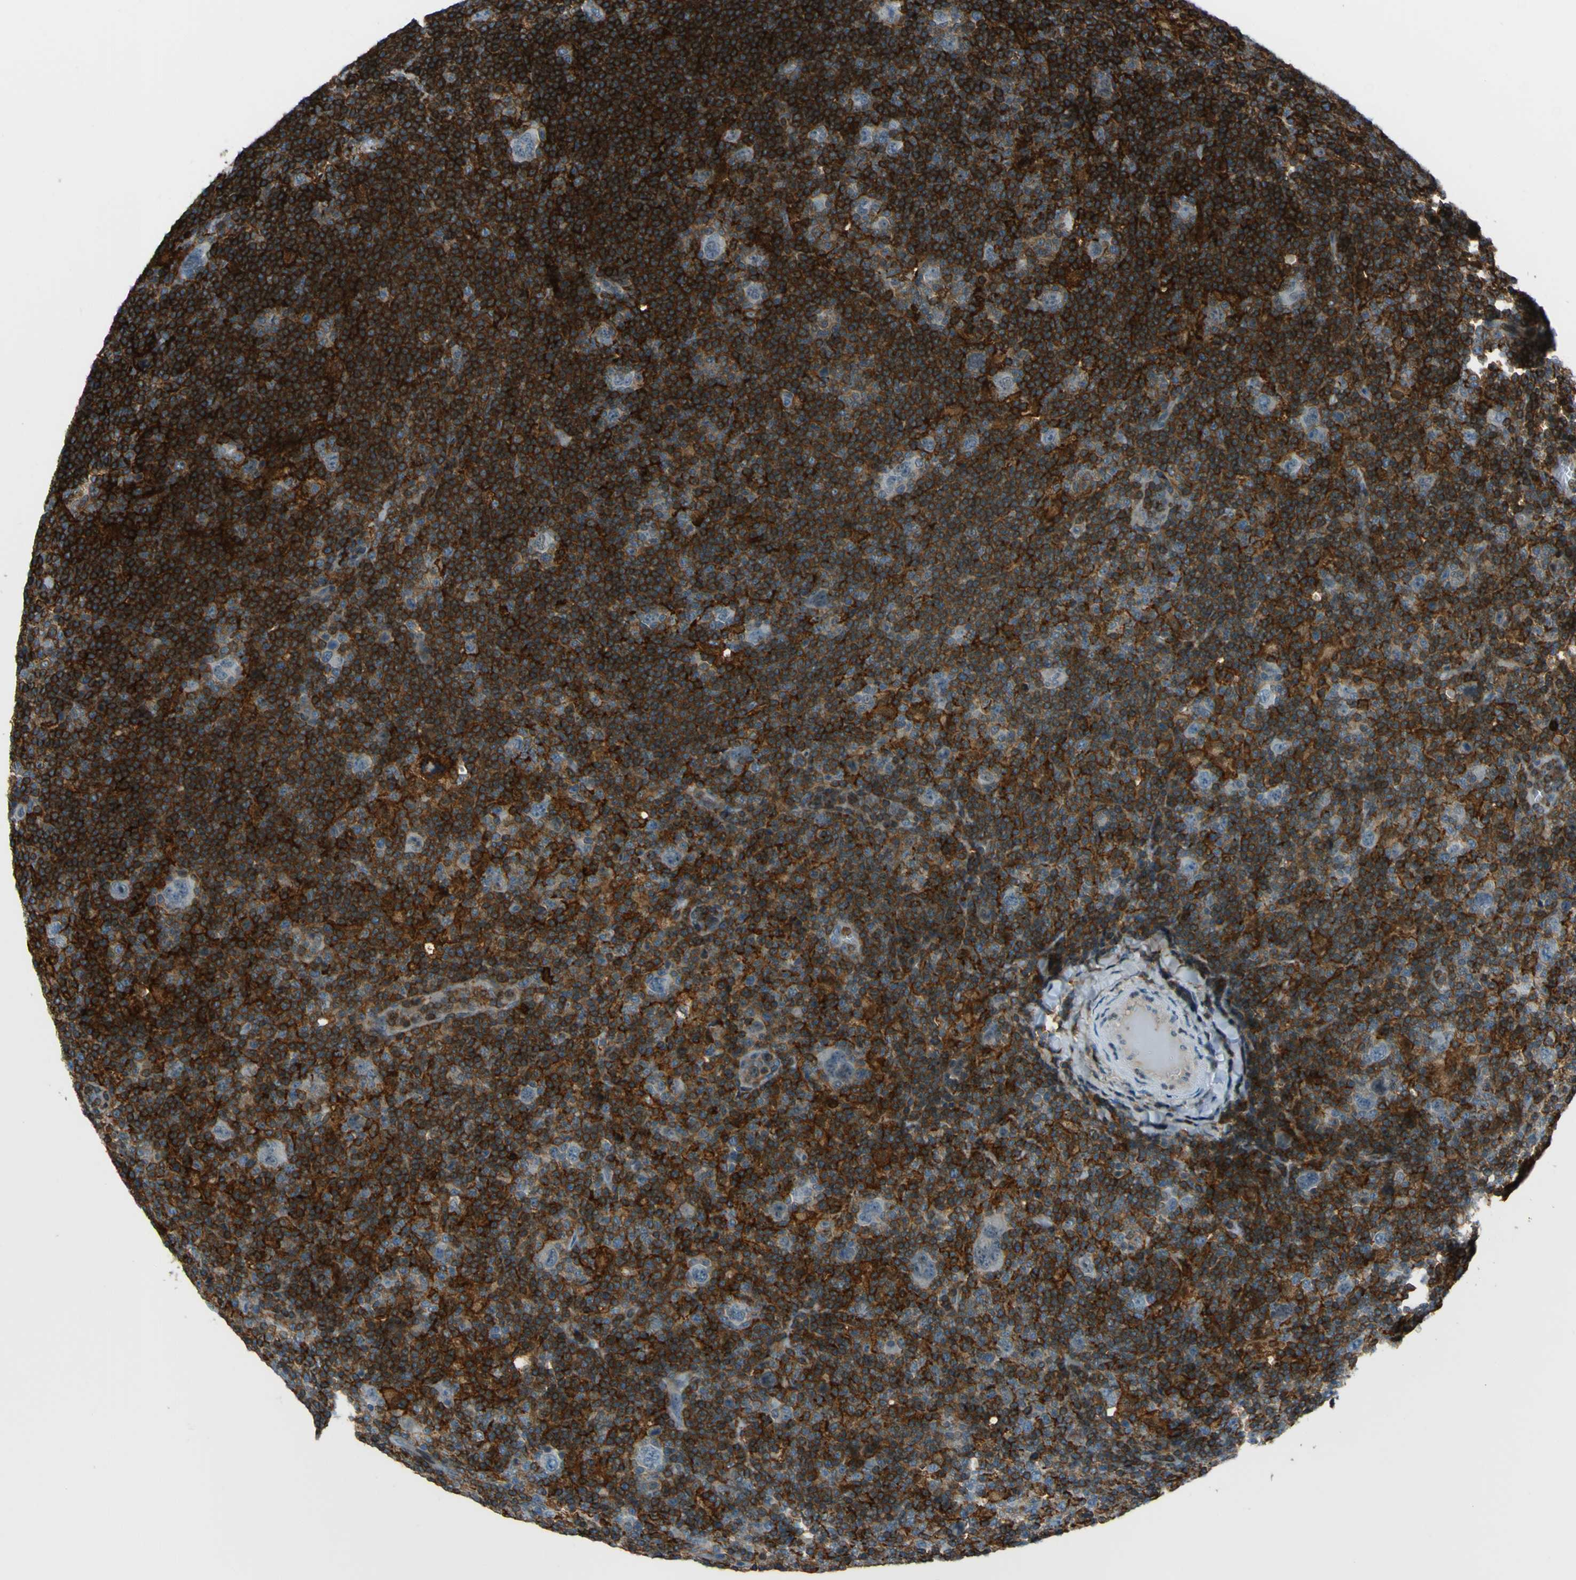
{"staining": {"intensity": "negative", "quantity": "none", "location": "none"}, "tissue": "lymphoma", "cell_type": "Tumor cells", "image_type": "cancer", "snomed": [{"axis": "morphology", "description": "Hodgkin's disease, NOS"}, {"axis": "topography", "description": "Lymph node"}], "caption": "Micrograph shows no protein staining in tumor cells of lymphoma tissue. (DAB (3,3'-diaminobenzidine) immunohistochemistry with hematoxylin counter stain).", "gene": "PCDHB5", "patient": {"sex": "female", "age": 57}}